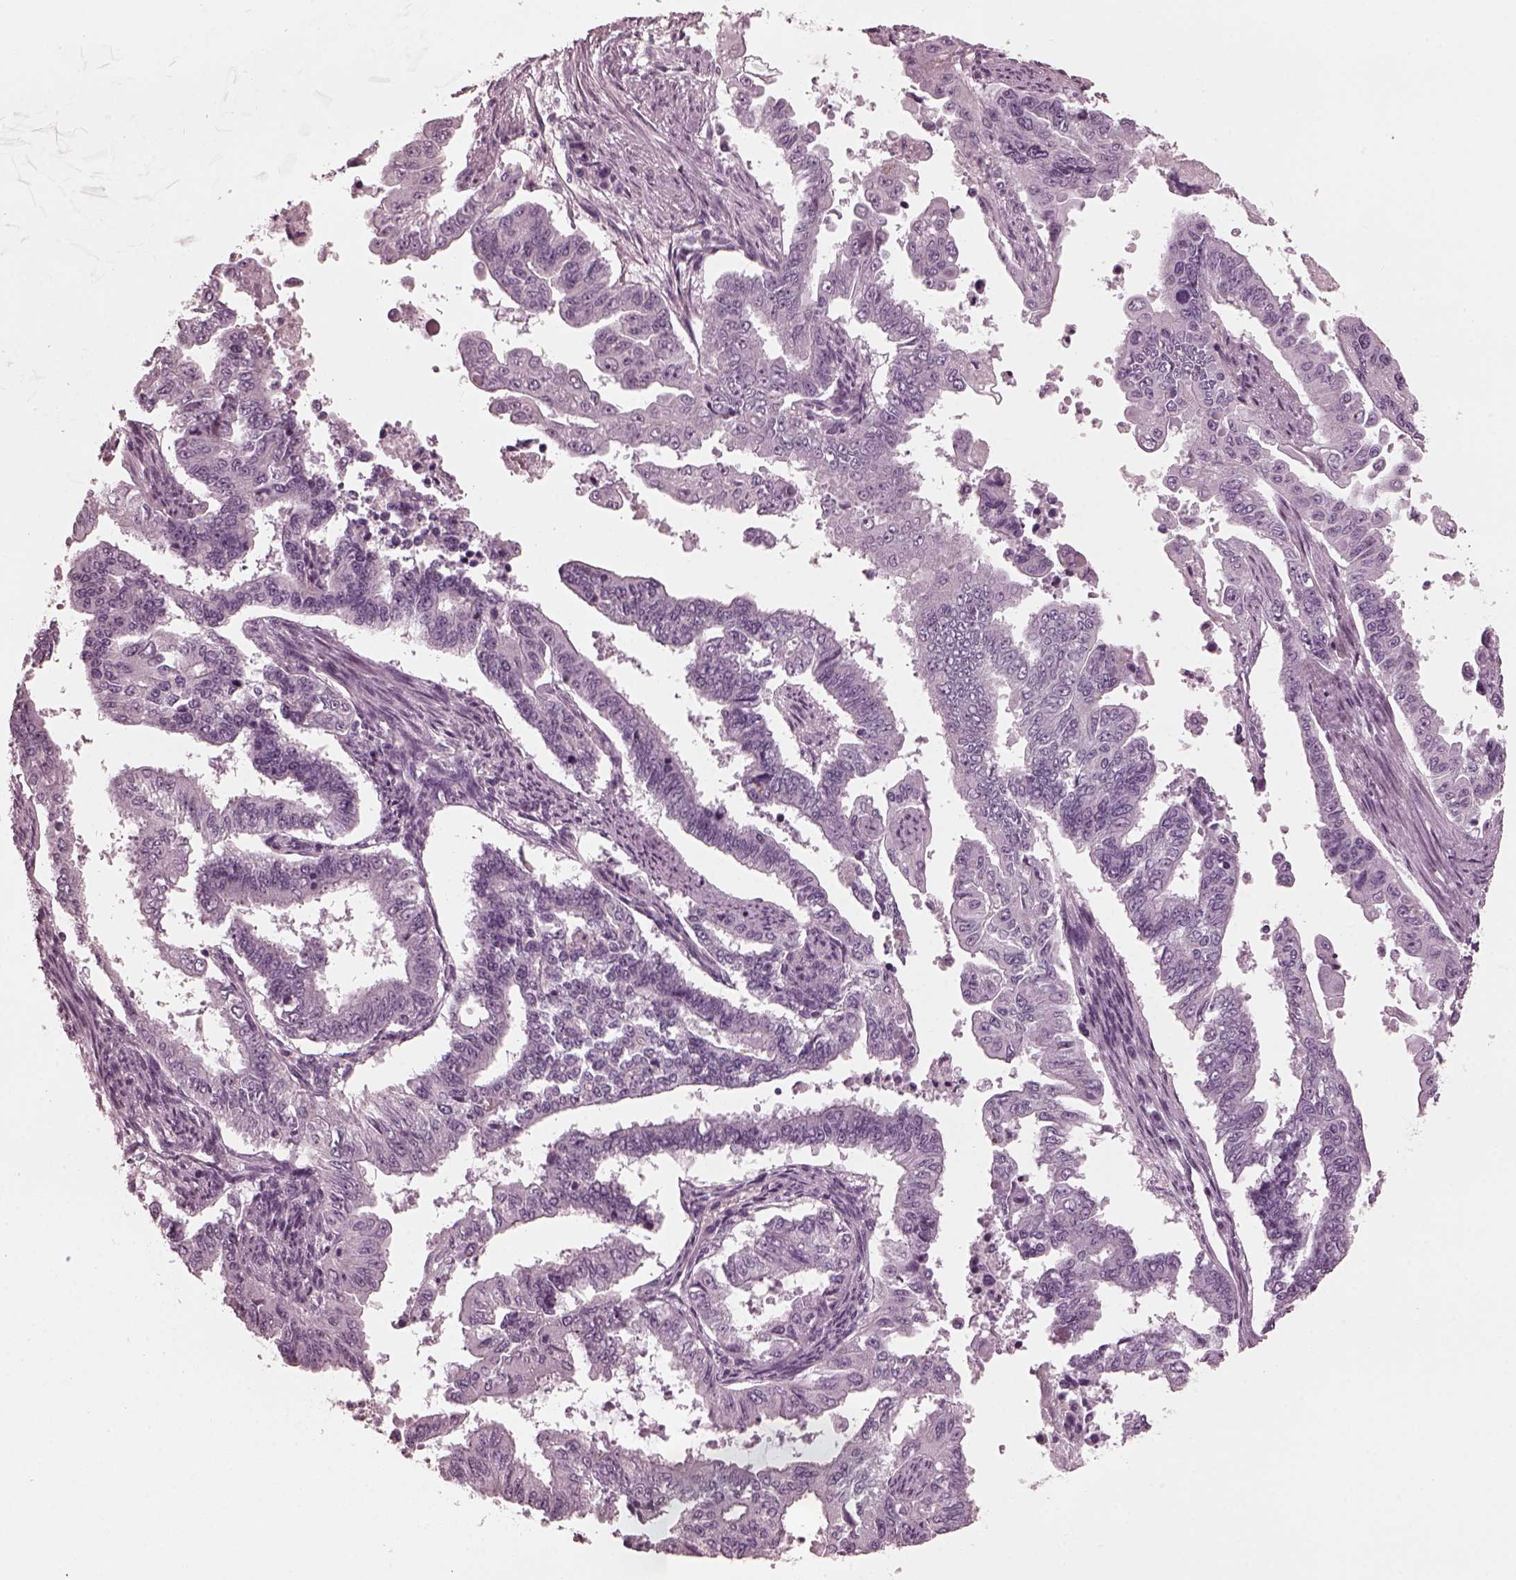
{"staining": {"intensity": "negative", "quantity": "none", "location": "none"}, "tissue": "endometrial cancer", "cell_type": "Tumor cells", "image_type": "cancer", "snomed": [{"axis": "morphology", "description": "Adenocarcinoma, NOS"}, {"axis": "topography", "description": "Uterus"}], "caption": "IHC of endometrial cancer (adenocarcinoma) shows no staining in tumor cells.", "gene": "GRM6", "patient": {"sex": "female", "age": 59}}